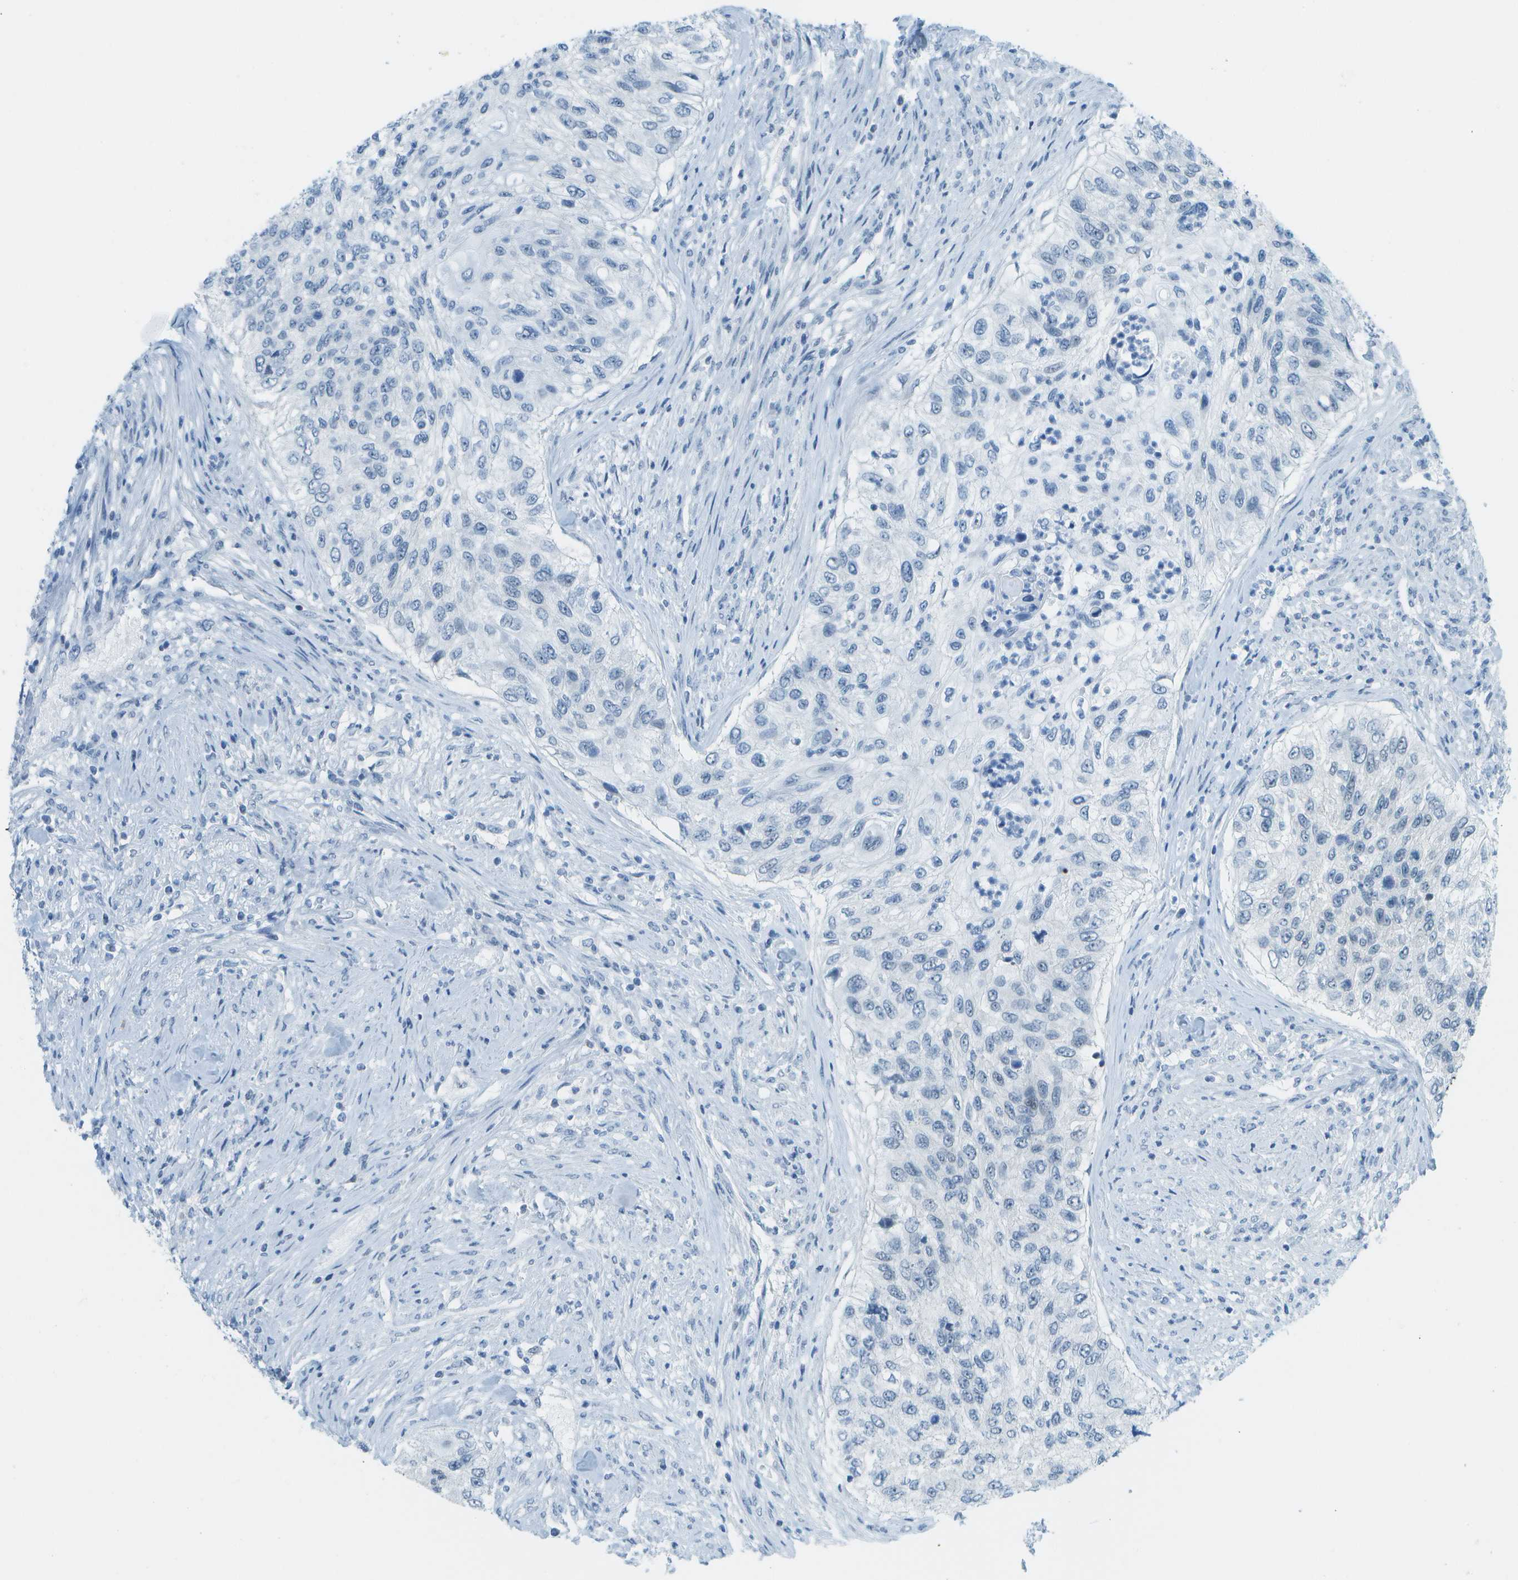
{"staining": {"intensity": "negative", "quantity": "none", "location": "none"}, "tissue": "urothelial cancer", "cell_type": "Tumor cells", "image_type": "cancer", "snomed": [{"axis": "morphology", "description": "Urothelial carcinoma, High grade"}, {"axis": "topography", "description": "Urinary bladder"}], "caption": "IHC of urothelial cancer exhibits no expression in tumor cells.", "gene": "NEK11", "patient": {"sex": "female", "age": 60}}